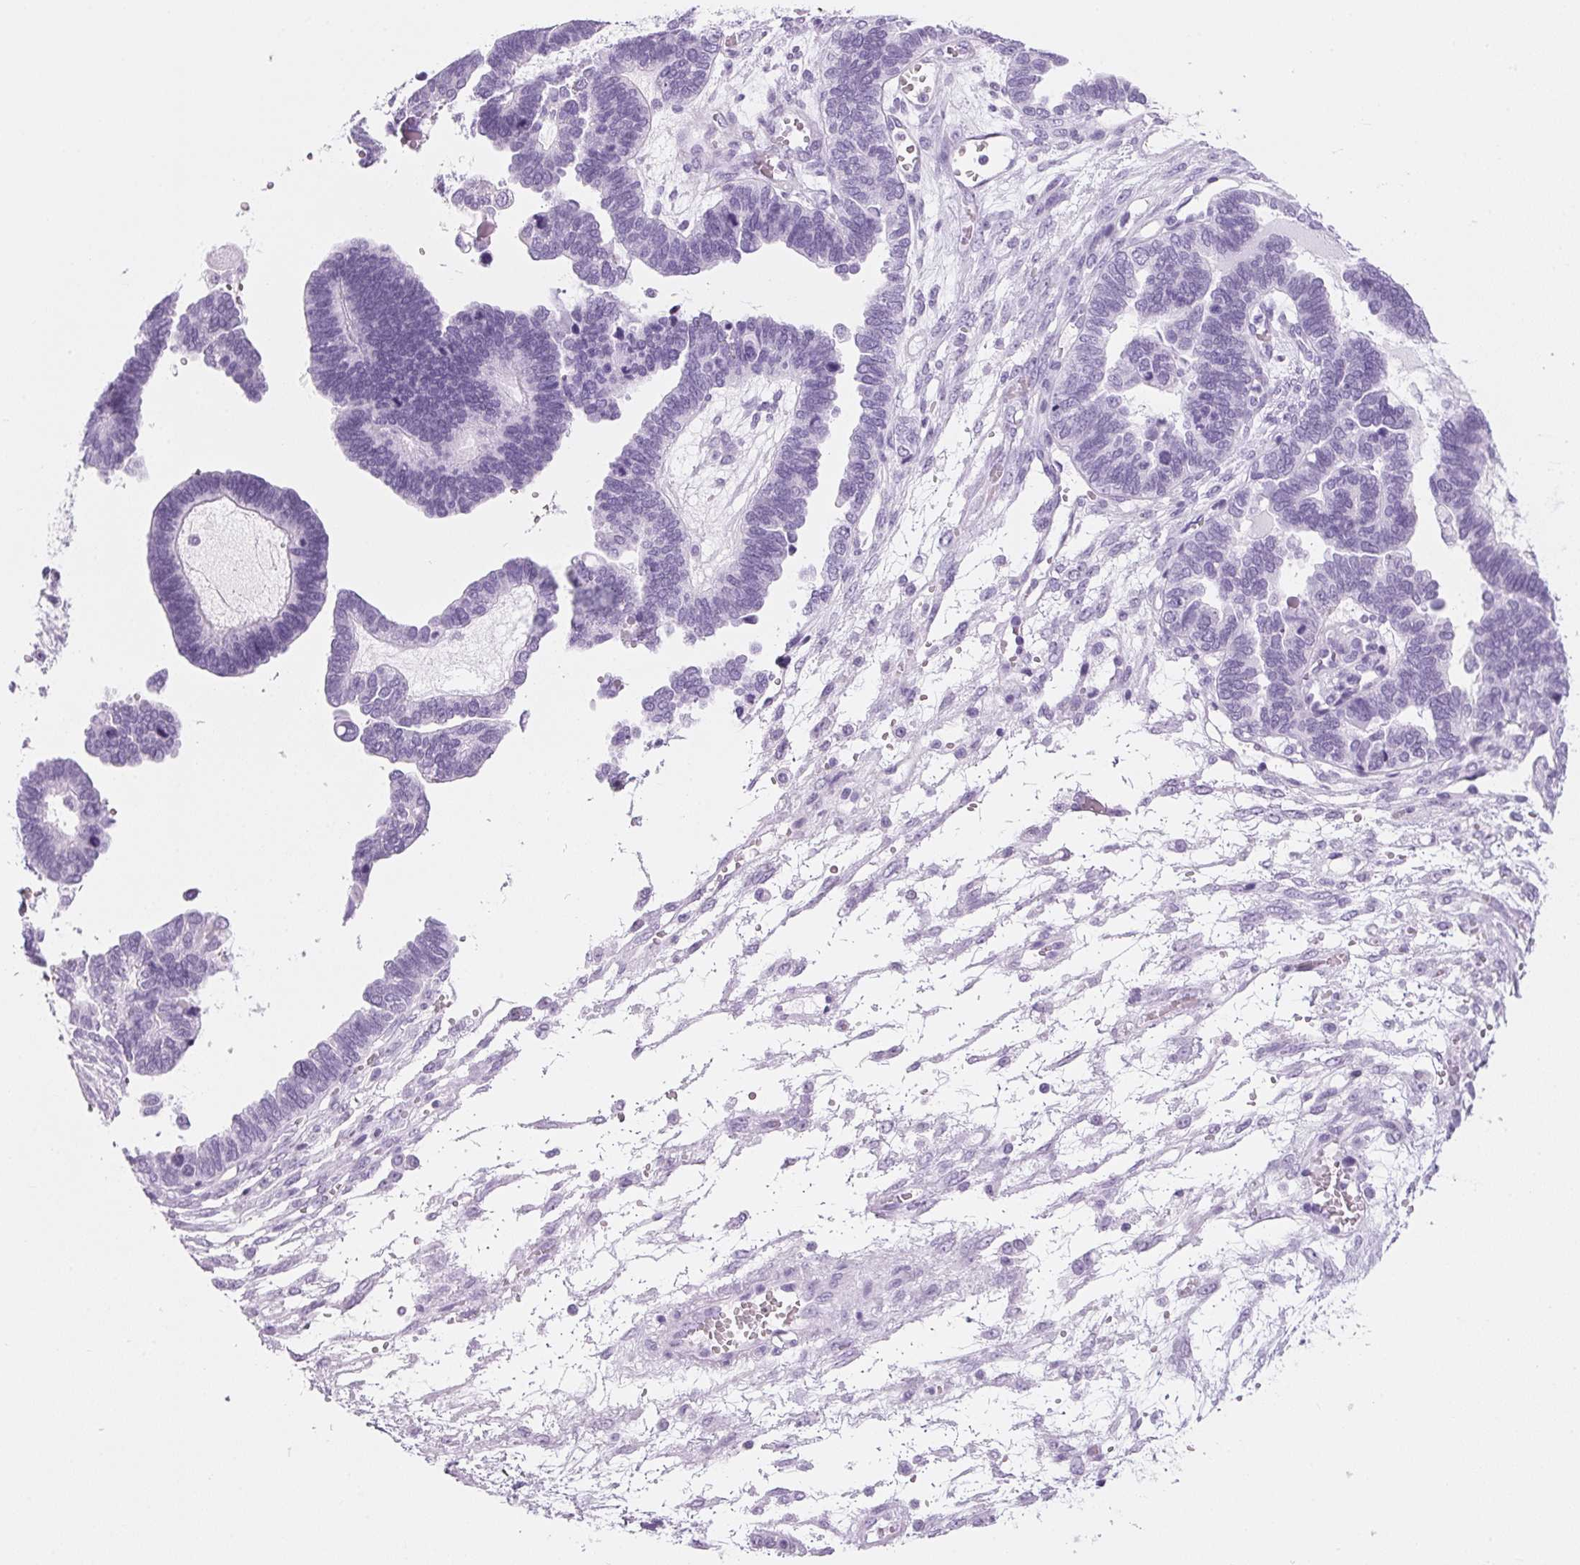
{"staining": {"intensity": "negative", "quantity": "none", "location": "none"}, "tissue": "ovarian cancer", "cell_type": "Tumor cells", "image_type": "cancer", "snomed": [{"axis": "morphology", "description": "Cystadenocarcinoma, serous, NOS"}, {"axis": "topography", "description": "Ovary"}], "caption": "IHC of ovarian cancer (serous cystadenocarcinoma) demonstrates no positivity in tumor cells. The staining was performed using DAB (3,3'-diaminobenzidine) to visualize the protein expression in brown, while the nuclei were stained in blue with hematoxylin (Magnification: 20x).", "gene": "PPP1R1A", "patient": {"sex": "female", "age": 51}}